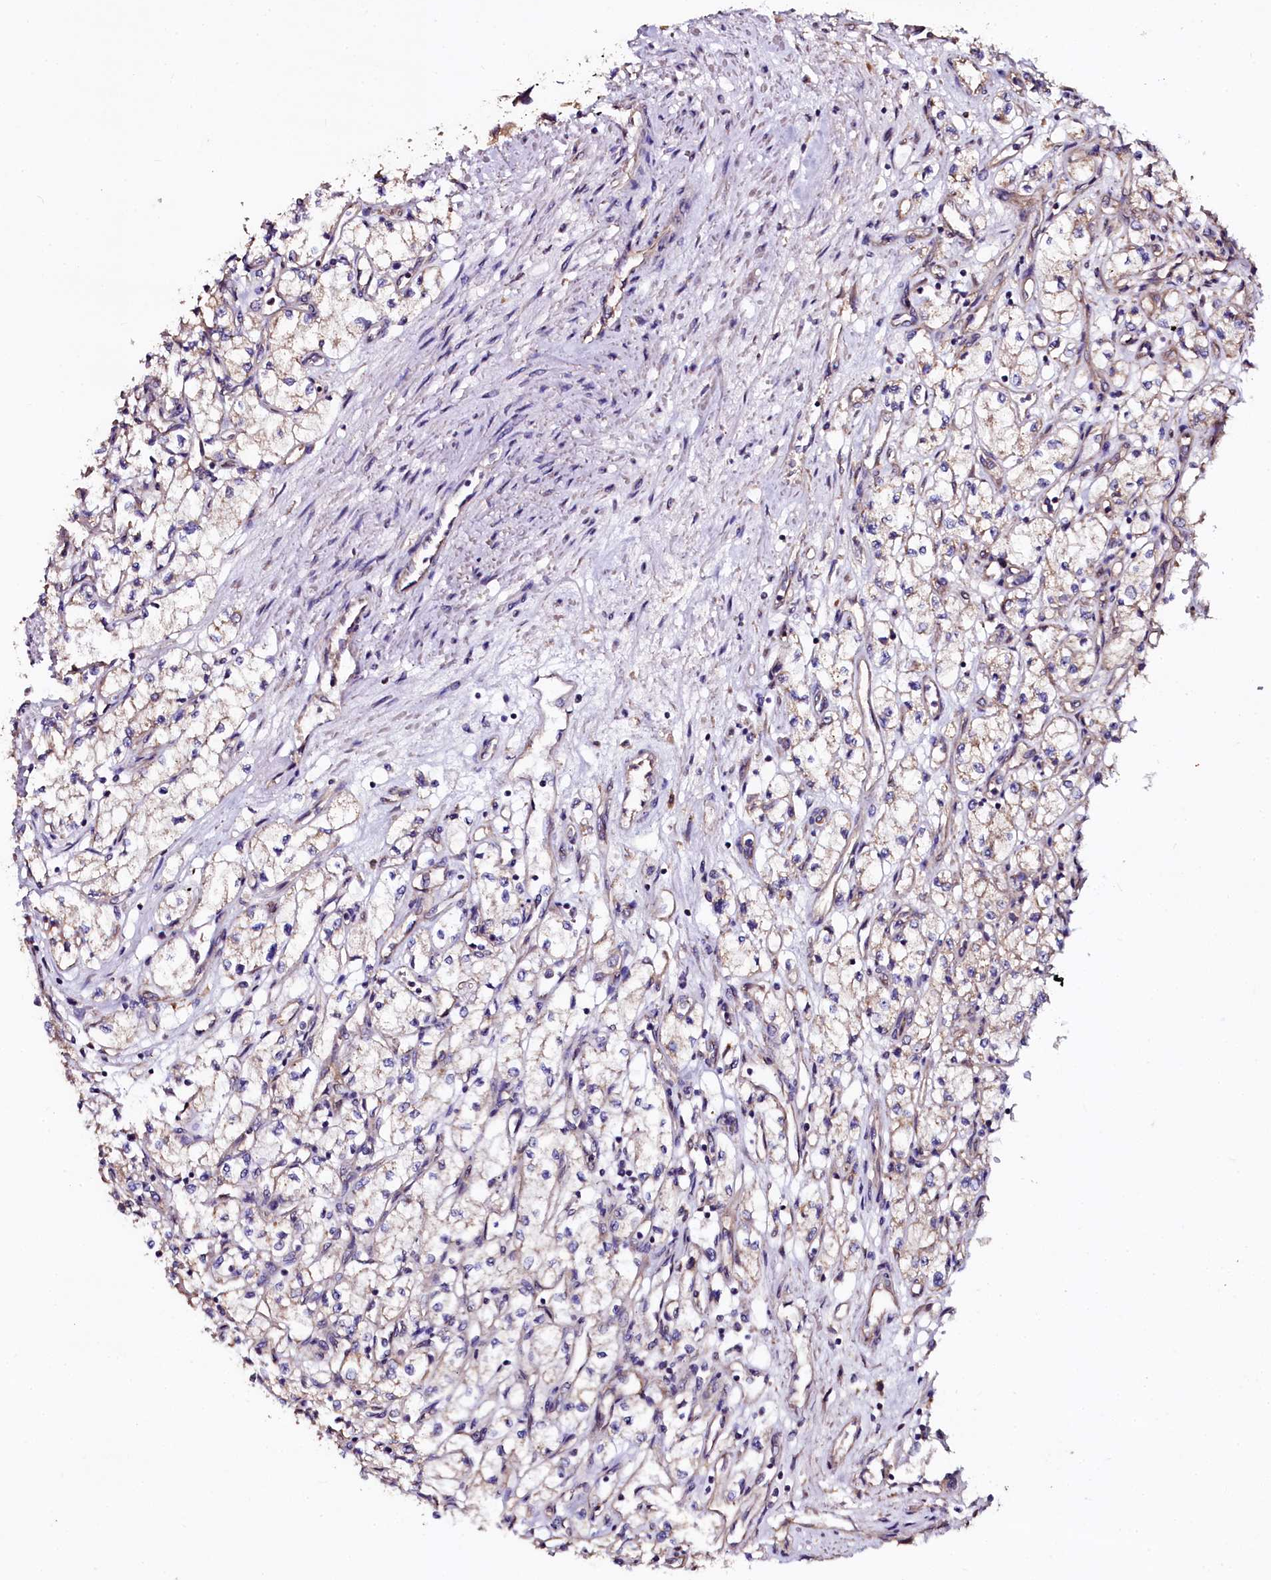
{"staining": {"intensity": "weak", "quantity": "<25%", "location": "cytoplasmic/membranous"}, "tissue": "renal cancer", "cell_type": "Tumor cells", "image_type": "cancer", "snomed": [{"axis": "morphology", "description": "Adenocarcinoma, NOS"}, {"axis": "topography", "description": "Kidney"}], "caption": "The immunohistochemistry image has no significant staining in tumor cells of adenocarcinoma (renal) tissue.", "gene": "APPL2", "patient": {"sex": "male", "age": 59}}